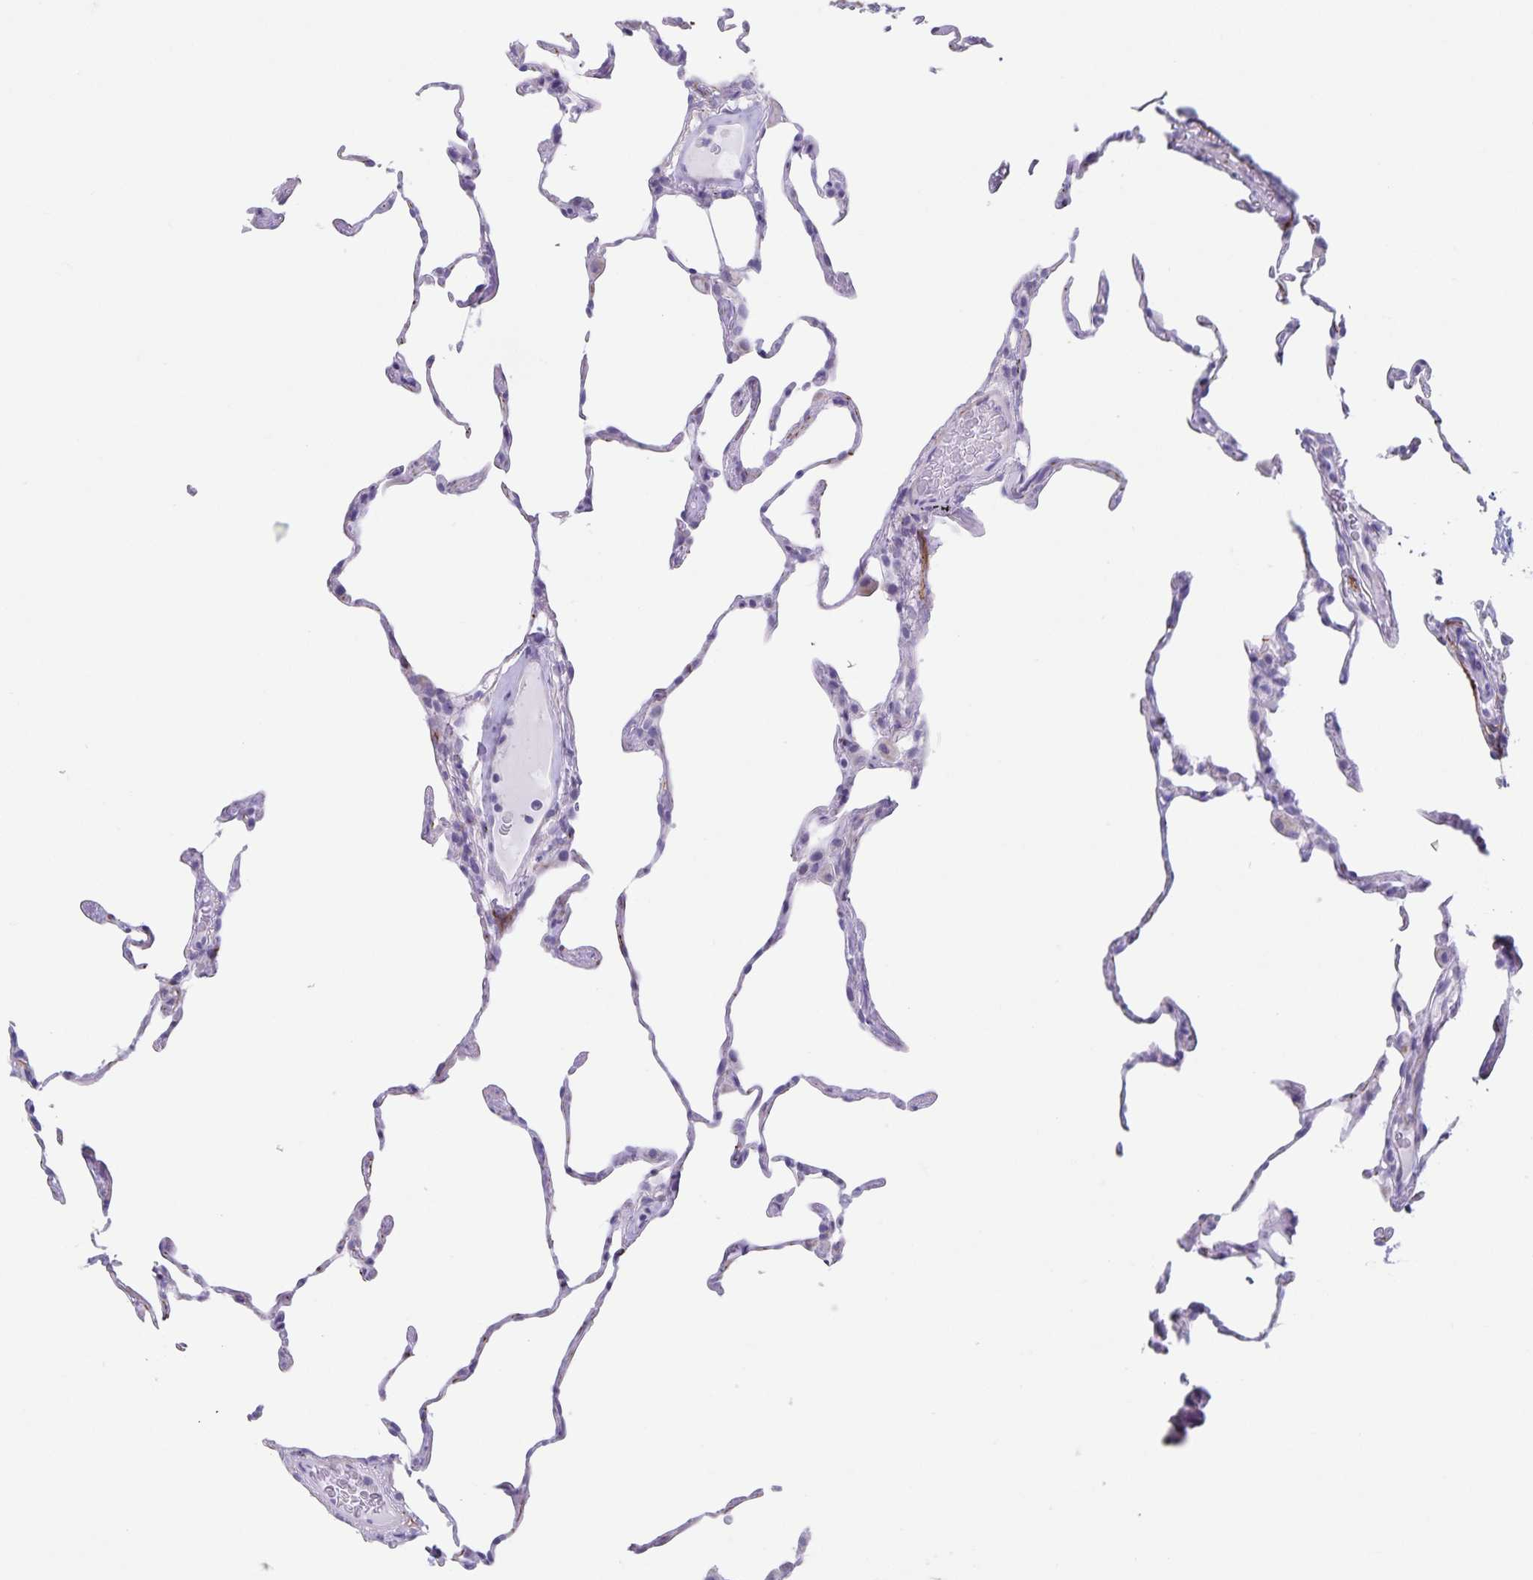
{"staining": {"intensity": "negative", "quantity": "none", "location": "none"}, "tissue": "lung", "cell_type": "Alveolar cells", "image_type": "normal", "snomed": [{"axis": "morphology", "description": "Normal tissue, NOS"}, {"axis": "topography", "description": "Lung"}], "caption": "Lung stained for a protein using IHC shows no staining alveolar cells.", "gene": "SYNM", "patient": {"sex": "female", "age": 57}}